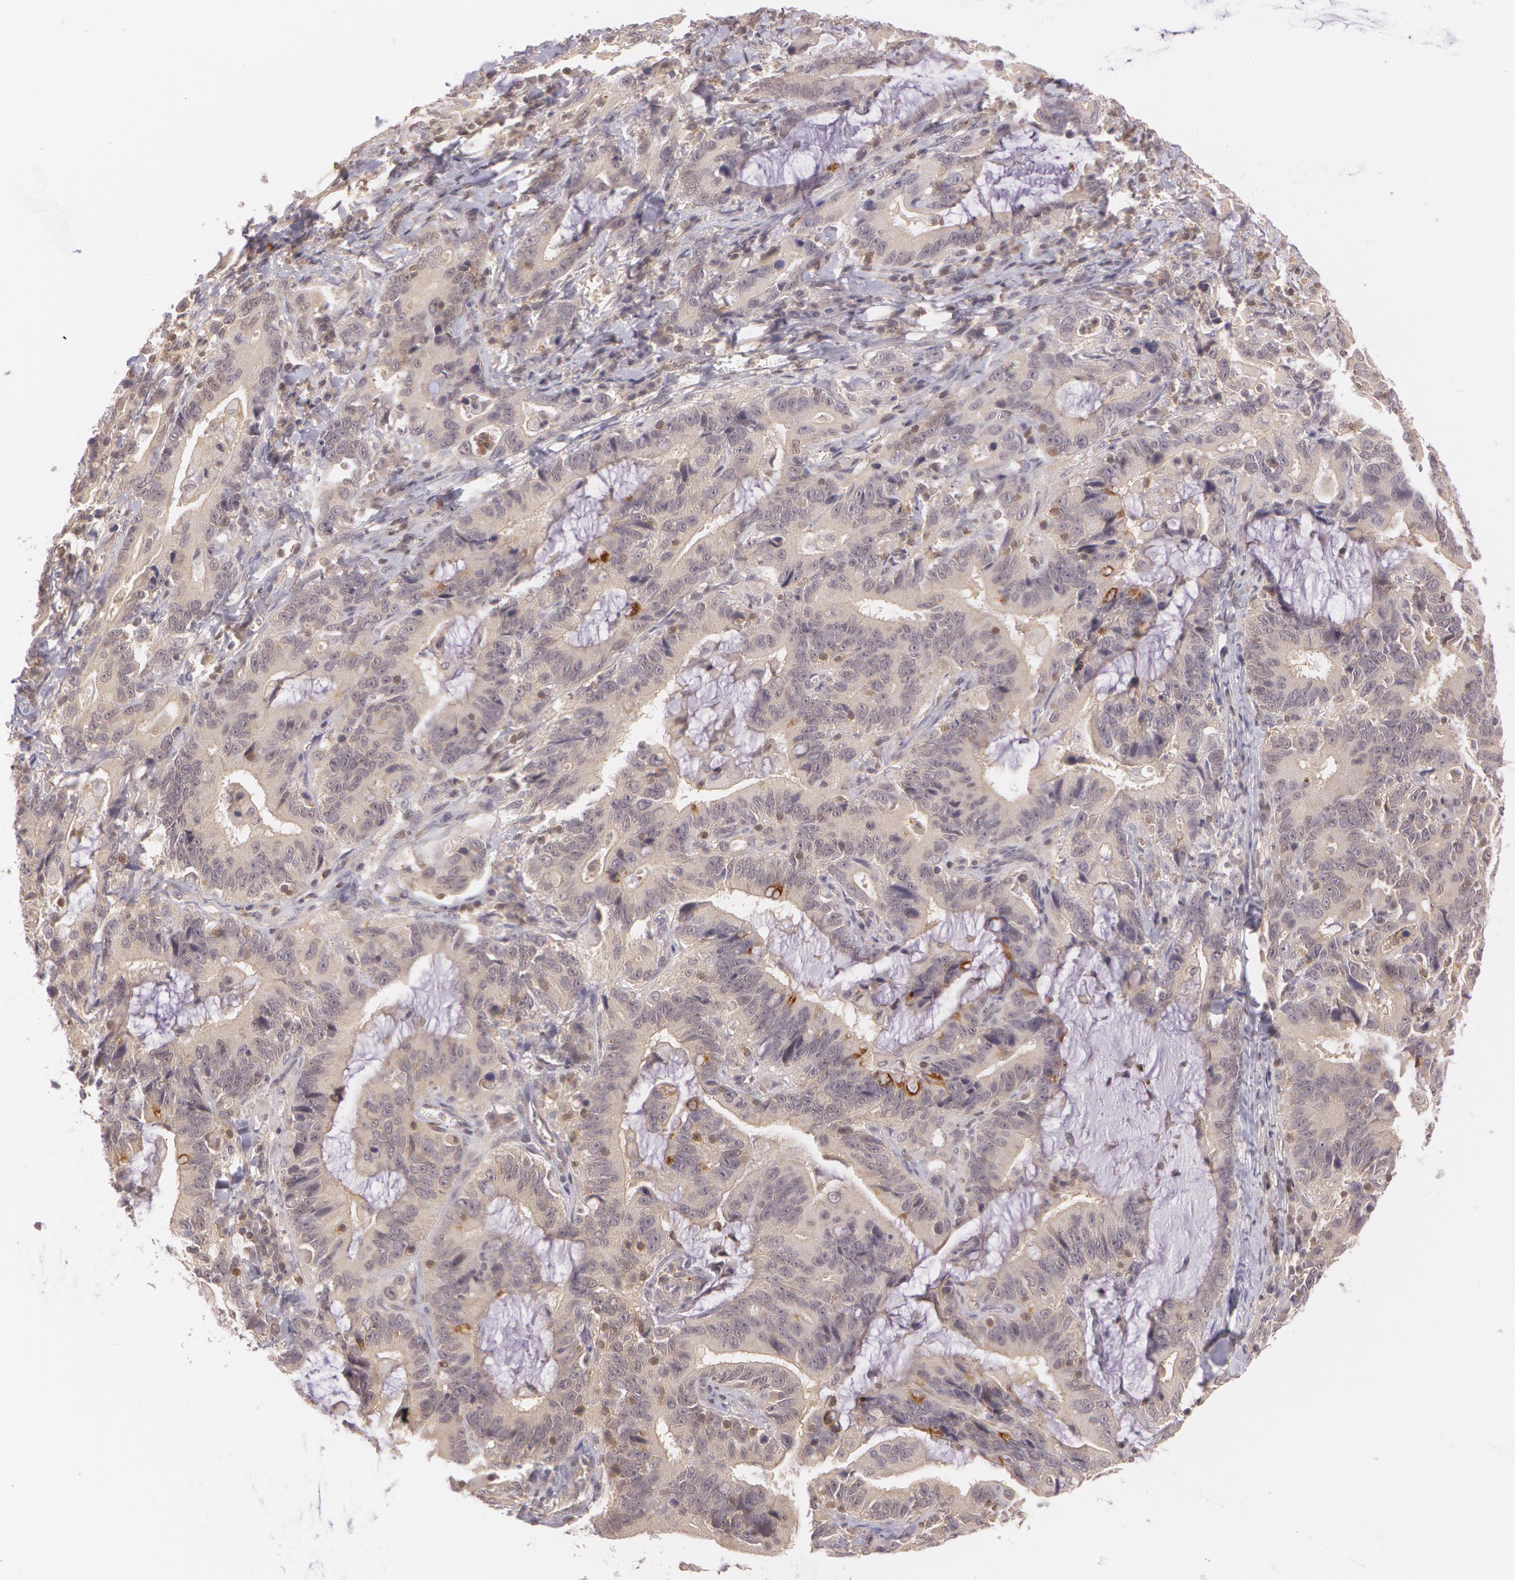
{"staining": {"intensity": "weak", "quantity": ">75%", "location": "cytoplasmic/membranous"}, "tissue": "stomach cancer", "cell_type": "Tumor cells", "image_type": "cancer", "snomed": [{"axis": "morphology", "description": "Adenocarcinoma, NOS"}, {"axis": "topography", "description": "Stomach, upper"}], "caption": "Protein analysis of stomach cancer tissue demonstrates weak cytoplasmic/membranous staining in about >75% of tumor cells.", "gene": "ATG2B", "patient": {"sex": "male", "age": 63}}